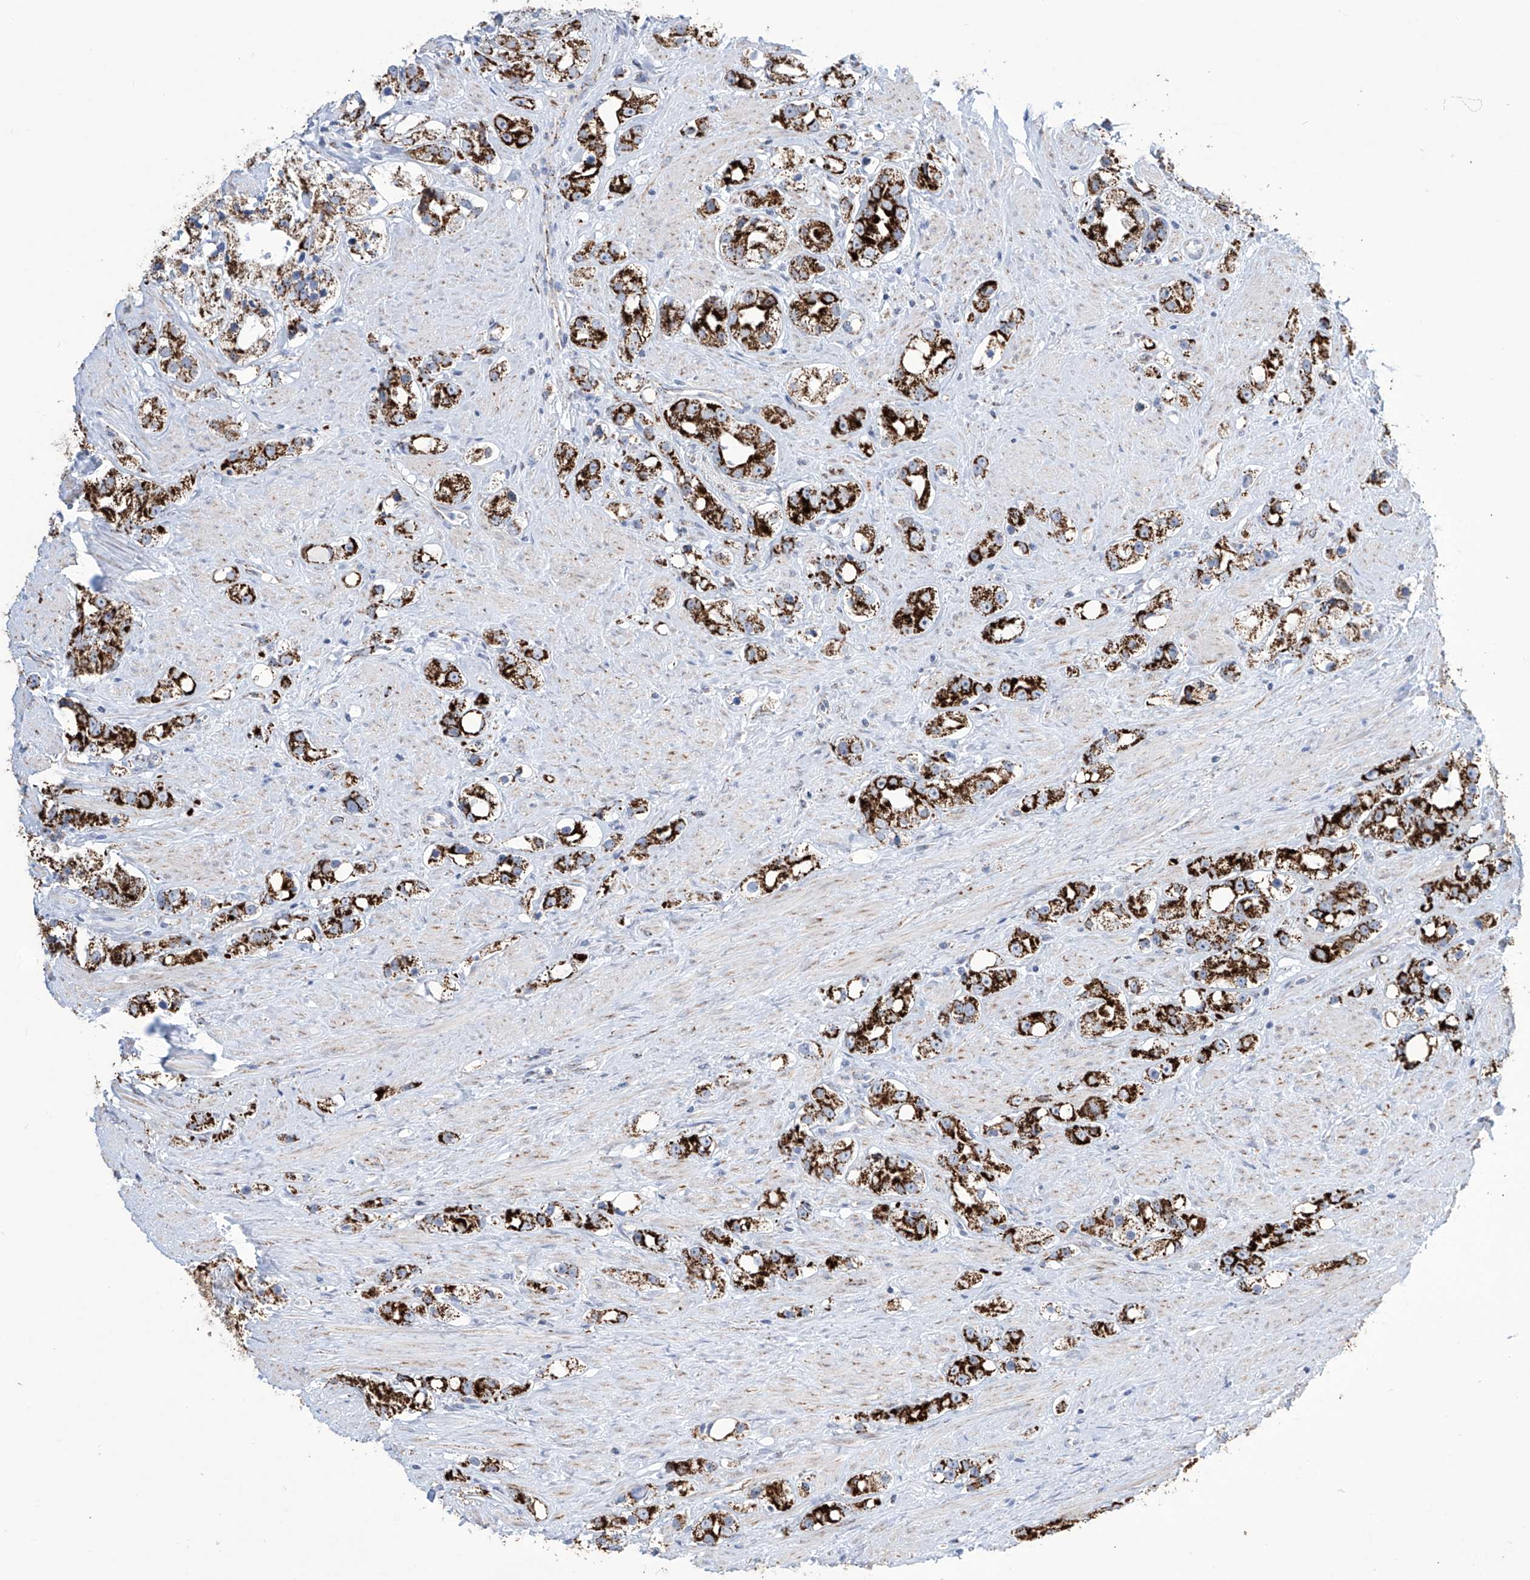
{"staining": {"intensity": "strong", "quantity": ">75%", "location": "cytoplasmic/membranous"}, "tissue": "prostate cancer", "cell_type": "Tumor cells", "image_type": "cancer", "snomed": [{"axis": "morphology", "description": "Adenocarcinoma, NOS"}, {"axis": "topography", "description": "Prostate"}], "caption": "Immunohistochemical staining of adenocarcinoma (prostate) demonstrates high levels of strong cytoplasmic/membranous protein expression in about >75% of tumor cells. Using DAB (3,3'-diaminobenzidine) (brown) and hematoxylin (blue) stains, captured at high magnification using brightfield microscopy.", "gene": "ALDH6A1", "patient": {"sex": "male", "age": 79}}